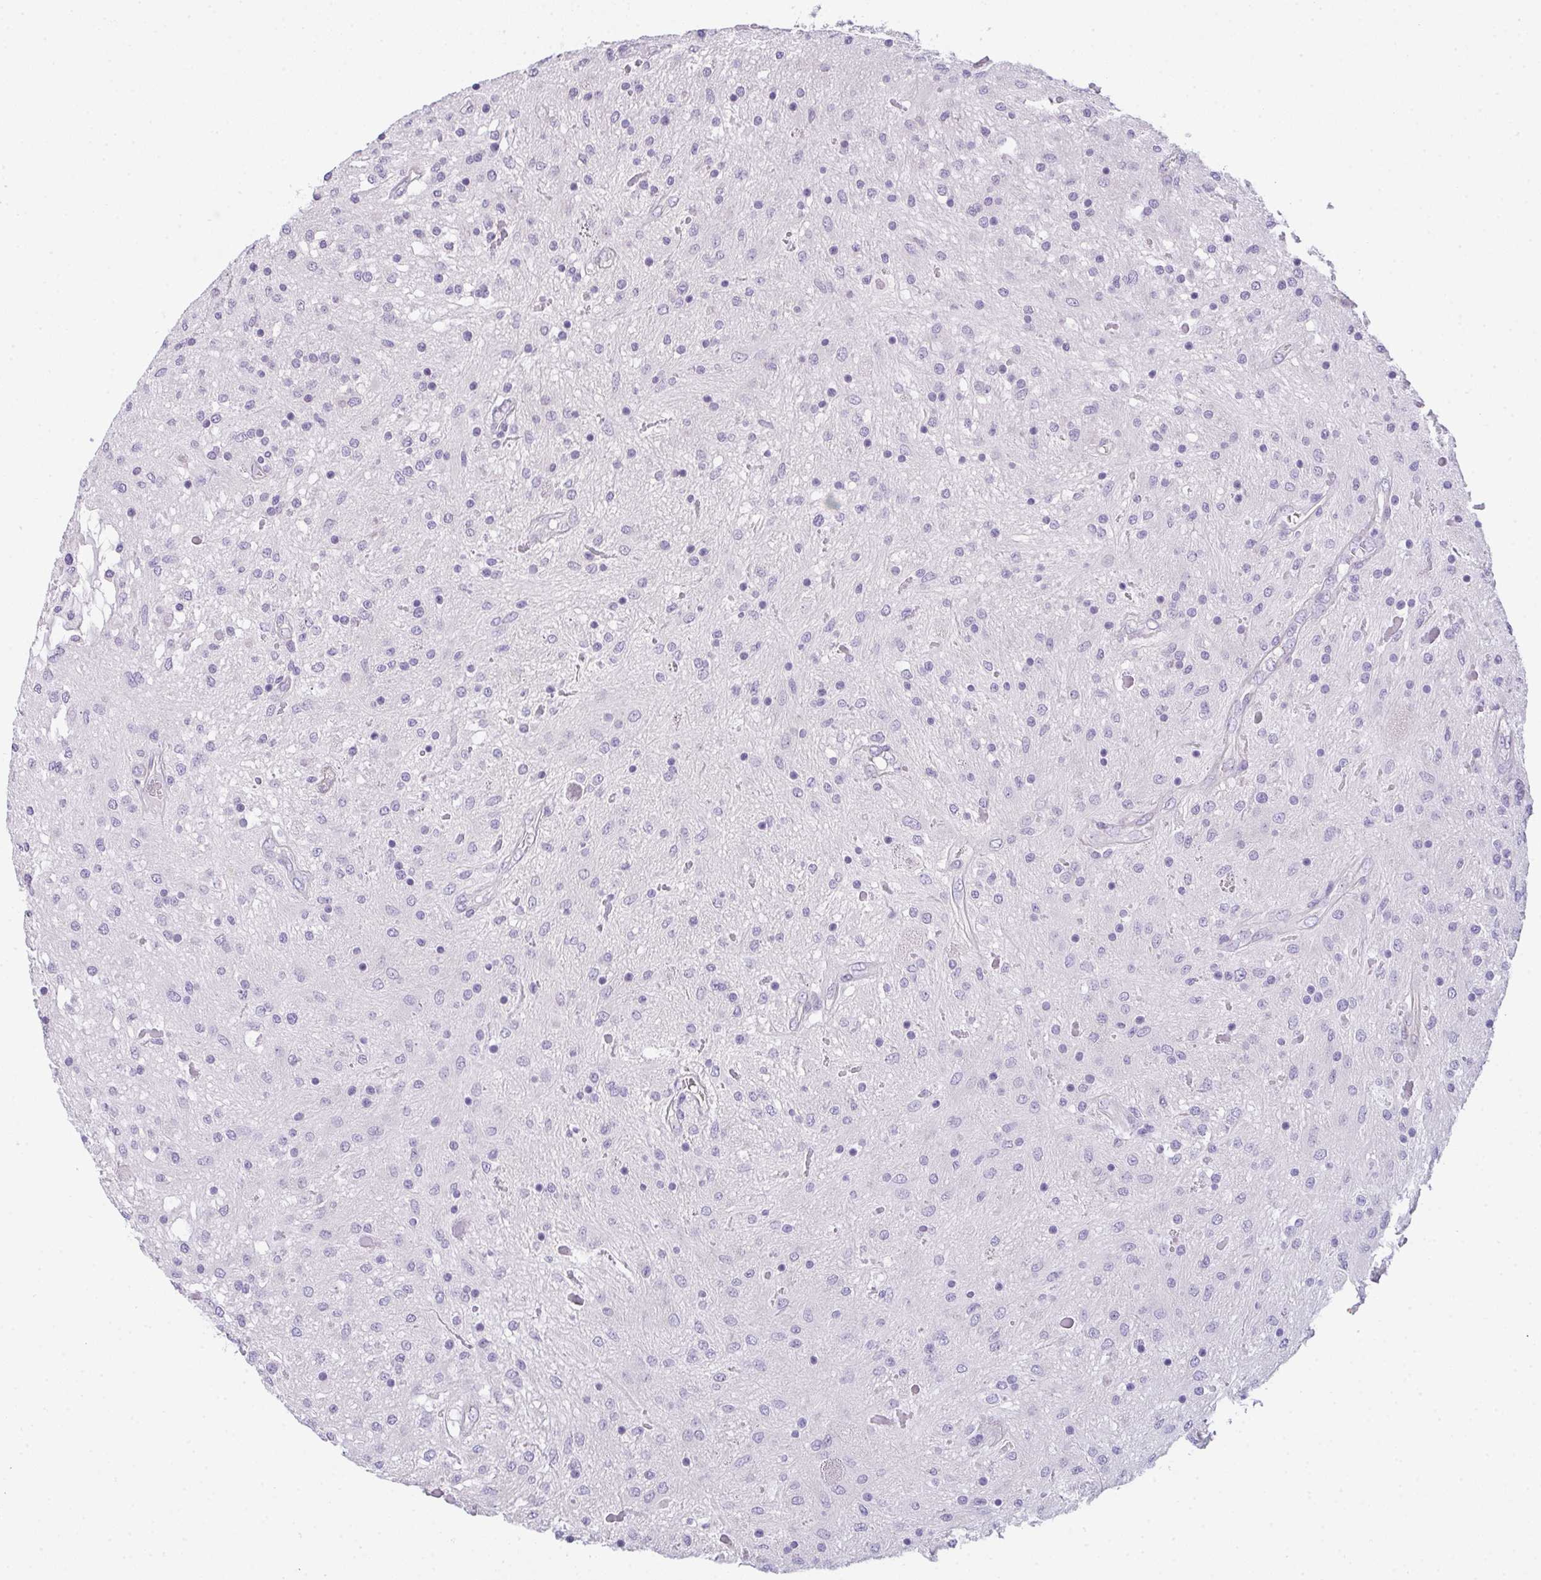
{"staining": {"intensity": "negative", "quantity": "none", "location": "none"}, "tissue": "glioma", "cell_type": "Tumor cells", "image_type": "cancer", "snomed": [{"axis": "morphology", "description": "Glioma, malignant, Low grade"}, {"axis": "topography", "description": "Cerebellum"}], "caption": "DAB immunohistochemical staining of human malignant low-grade glioma exhibits no significant staining in tumor cells. (Brightfield microscopy of DAB (3,3'-diaminobenzidine) immunohistochemistry (IHC) at high magnification).", "gene": "FILIP1", "patient": {"sex": "female", "age": 14}}